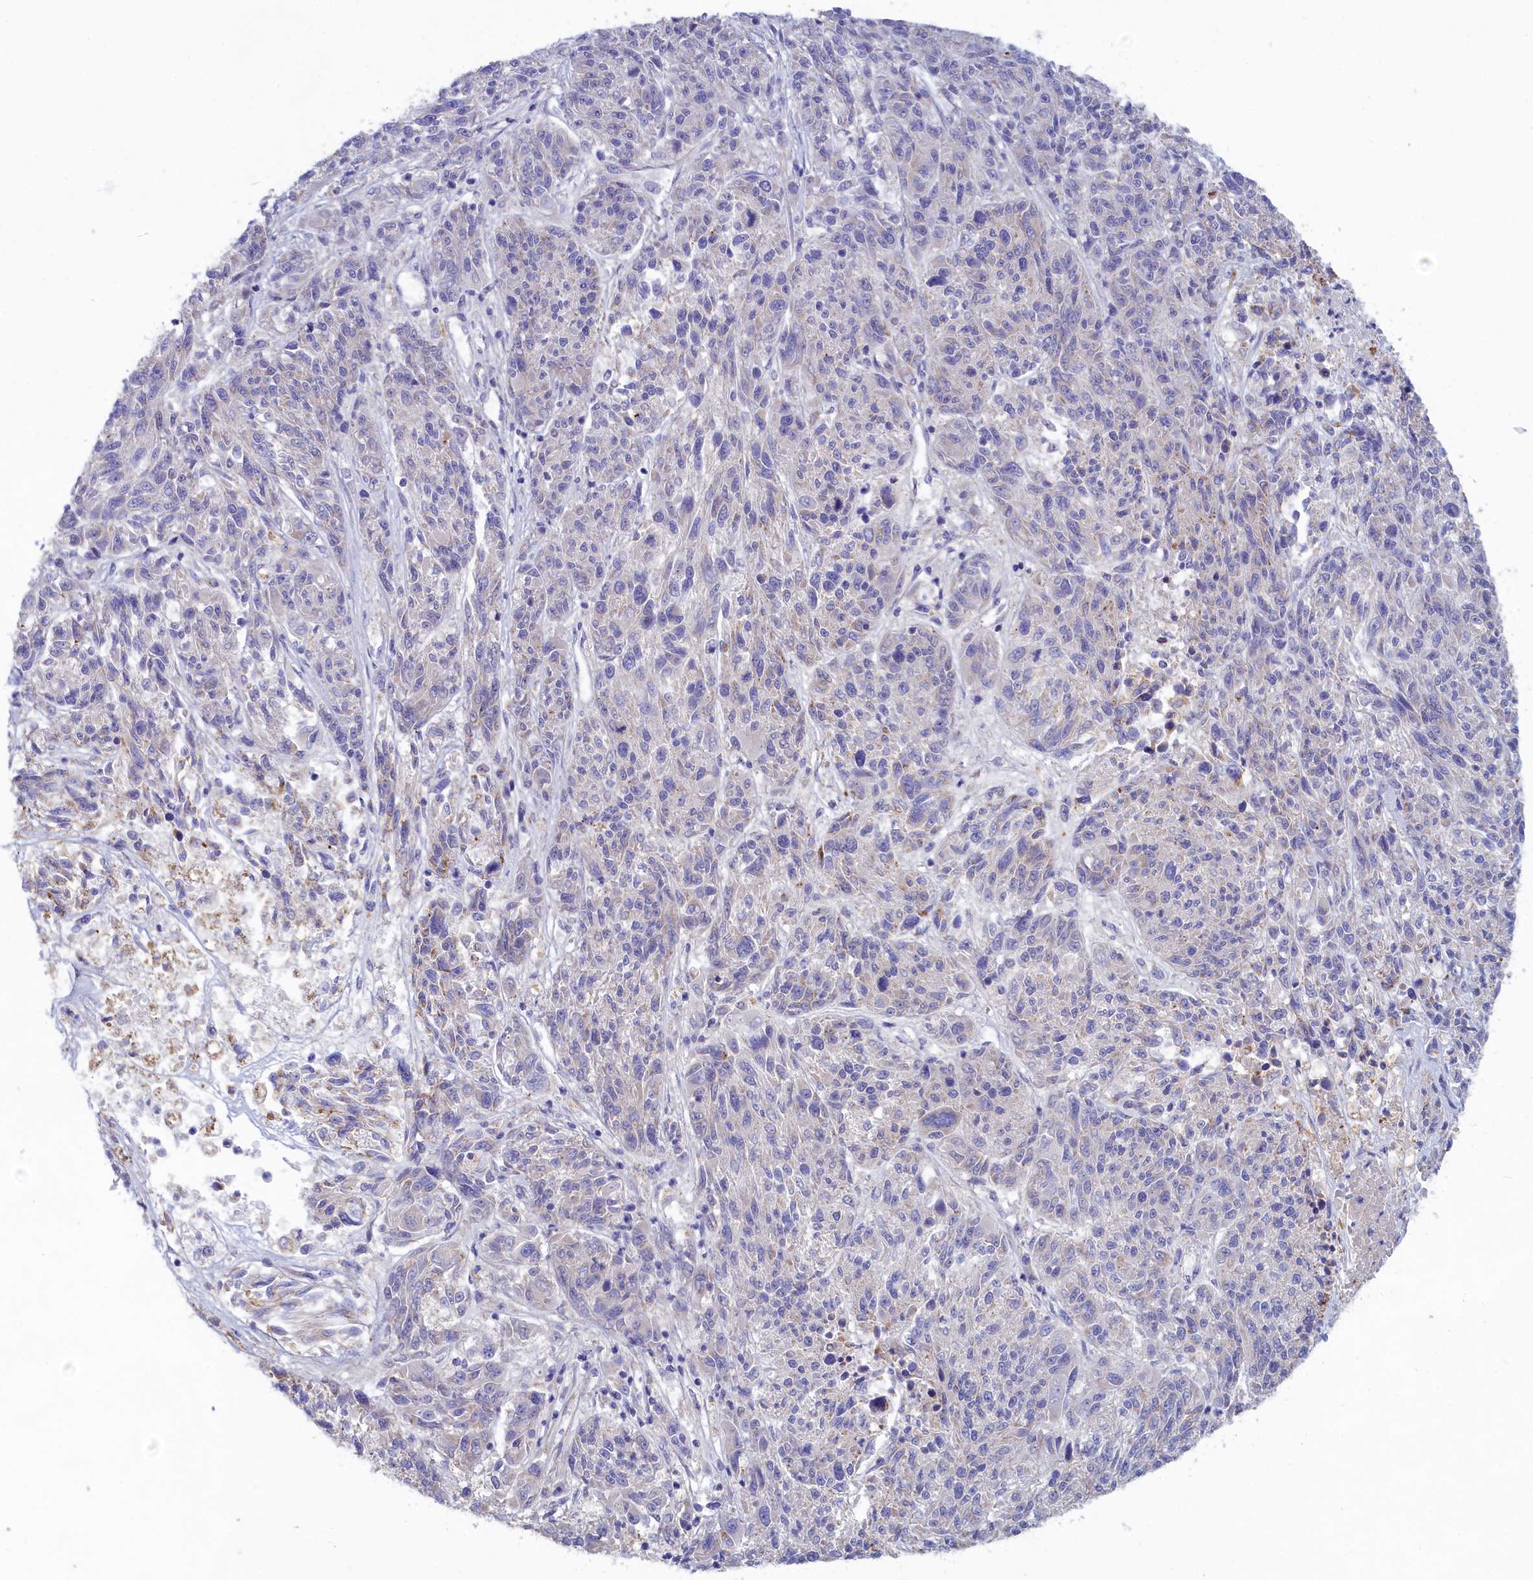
{"staining": {"intensity": "negative", "quantity": "none", "location": "none"}, "tissue": "melanoma", "cell_type": "Tumor cells", "image_type": "cancer", "snomed": [{"axis": "morphology", "description": "Malignant melanoma, NOS"}, {"axis": "topography", "description": "Skin"}], "caption": "This image is of malignant melanoma stained with immunohistochemistry (IHC) to label a protein in brown with the nuclei are counter-stained blue. There is no positivity in tumor cells. (DAB immunohistochemistry (IHC), high magnification).", "gene": "WDR6", "patient": {"sex": "male", "age": 53}}